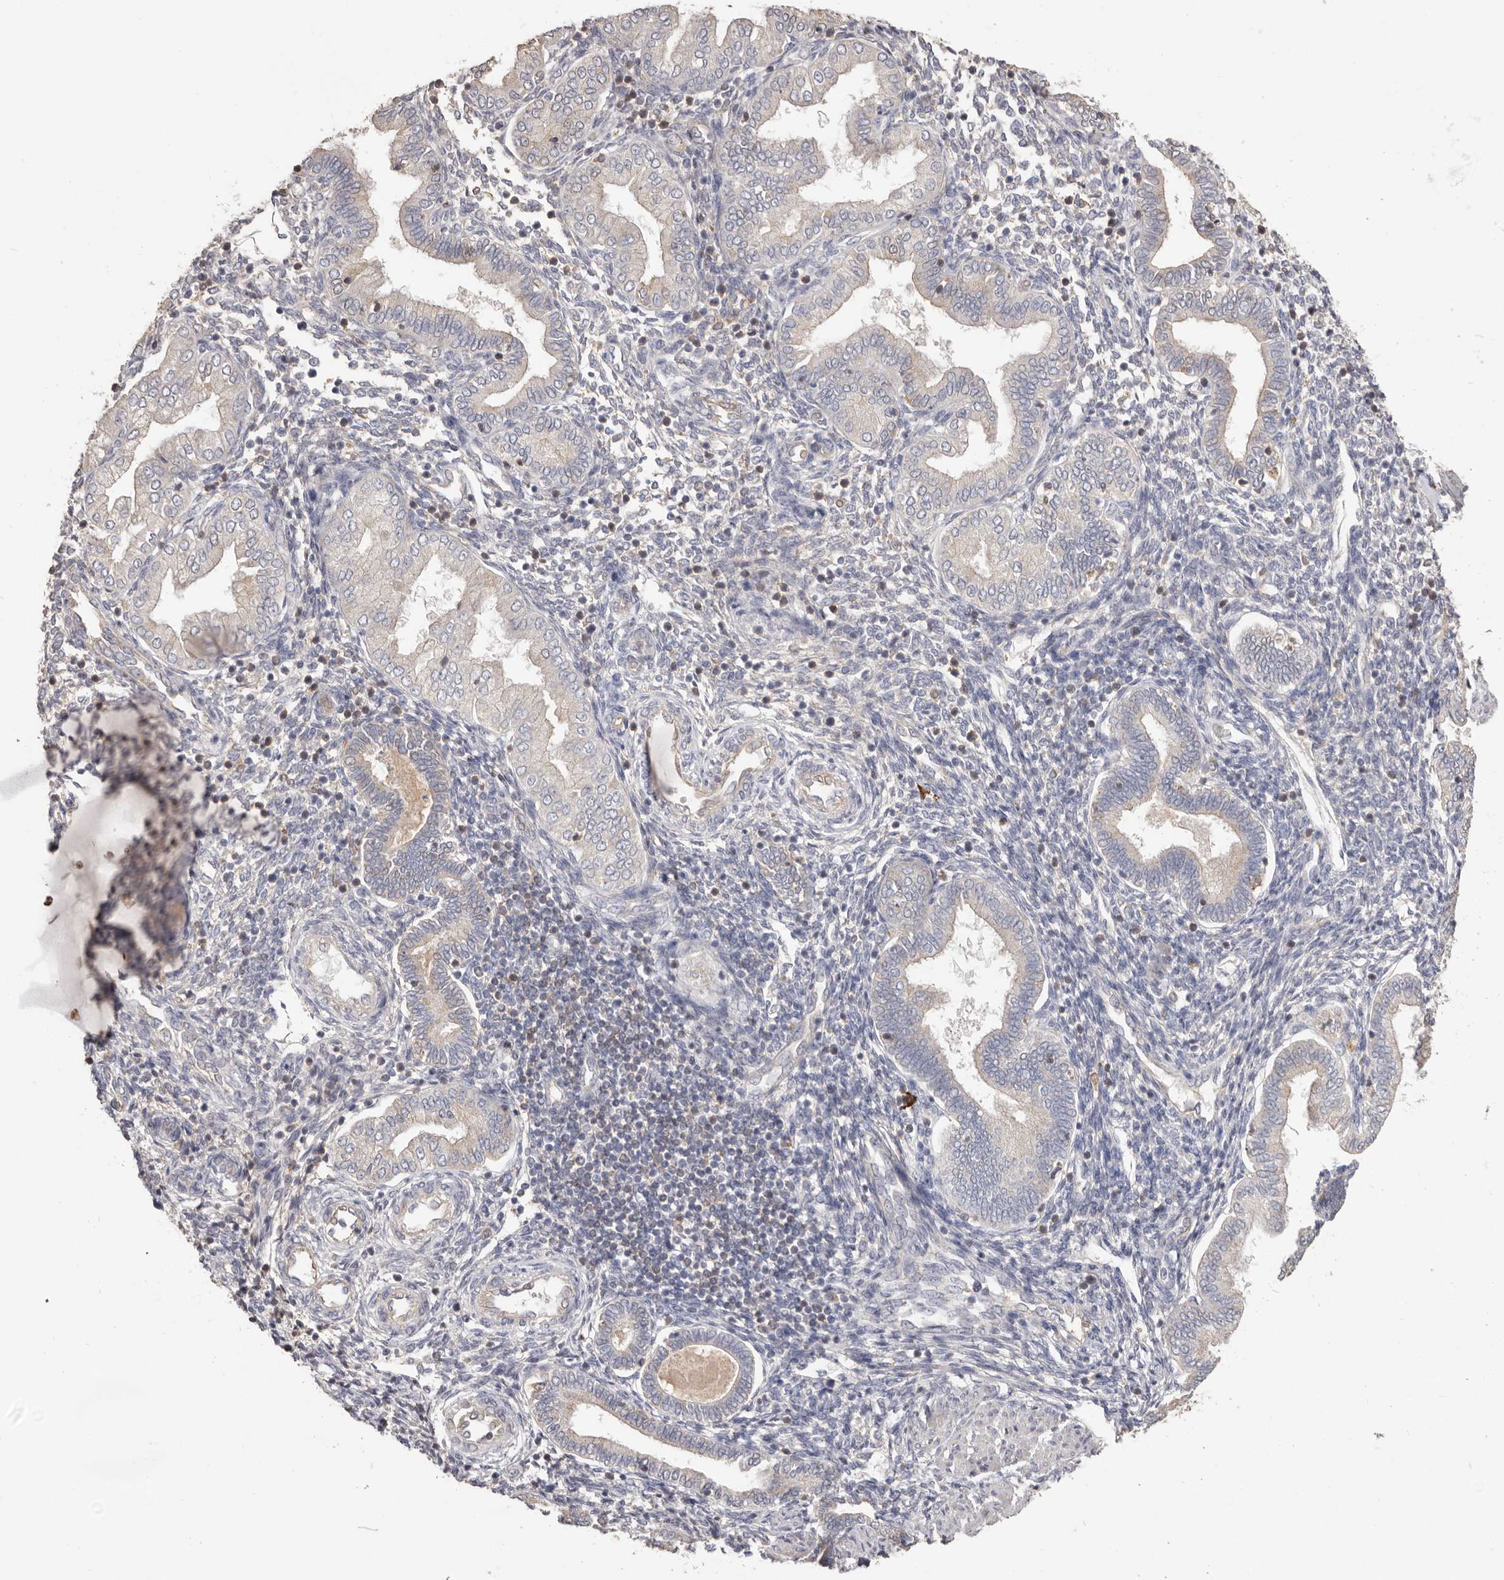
{"staining": {"intensity": "negative", "quantity": "none", "location": "none"}, "tissue": "endometrium", "cell_type": "Cells in endometrial stroma", "image_type": "normal", "snomed": [{"axis": "morphology", "description": "Normal tissue, NOS"}, {"axis": "topography", "description": "Endometrium"}], "caption": "This is an immunohistochemistry (IHC) histopathology image of unremarkable endometrium. There is no expression in cells in endometrial stroma.", "gene": "HCAR2", "patient": {"sex": "female", "age": 53}}